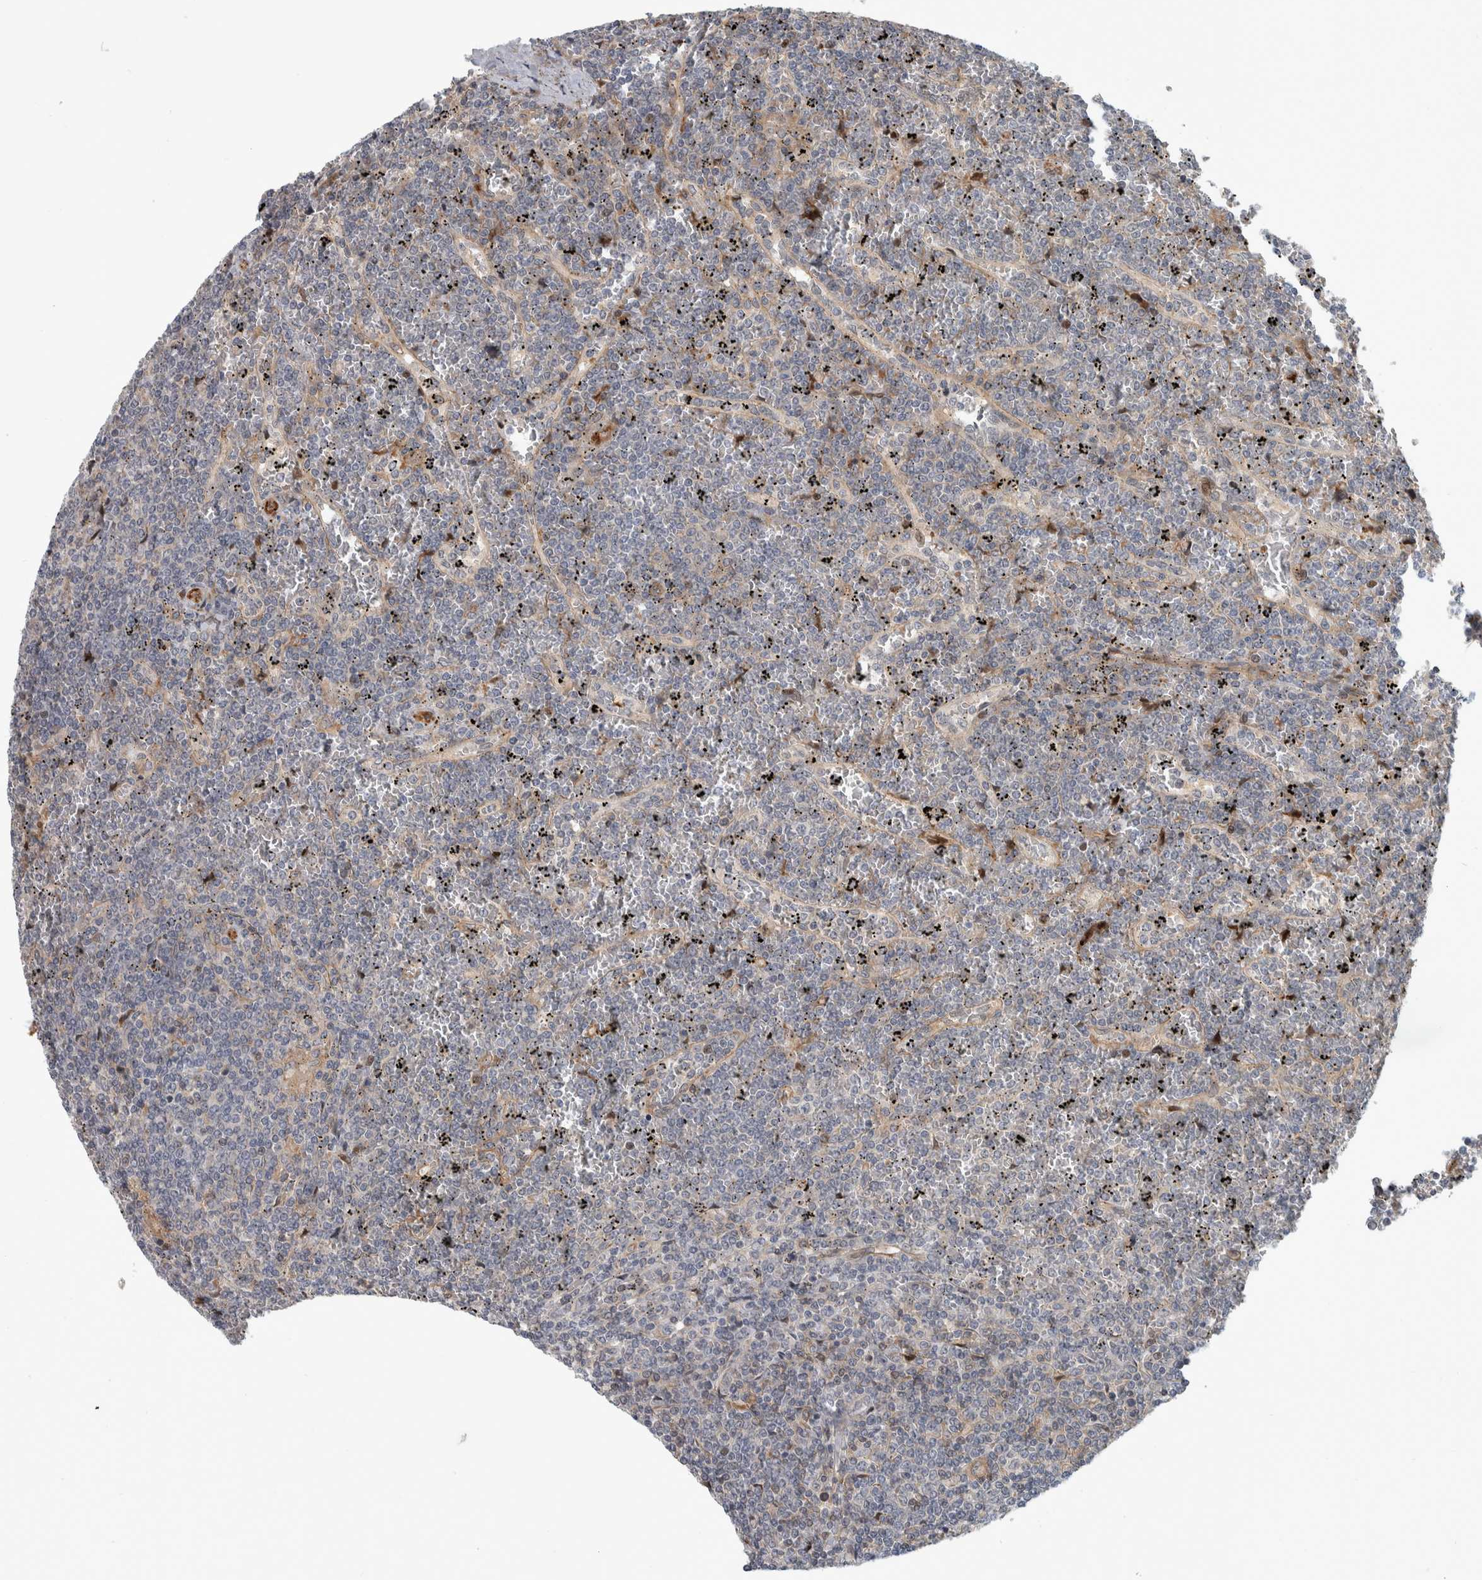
{"staining": {"intensity": "negative", "quantity": "none", "location": "none"}, "tissue": "lymphoma", "cell_type": "Tumor cells", "image_type": "cancer", "snomed": [{"axis": "morphology", "description": "Malignant lymphoma, non-Hodgkin's type, Low grade"}, {"axis": "topography", "description": "Spleen"}], "caption": "The histopathology image shows no staining of tumor cells in lymphoma. (DAB immunohistochemistry (IHC), high magnification).", "gene": "MSL1", "patient": {"sex": "female", "age": 19}}